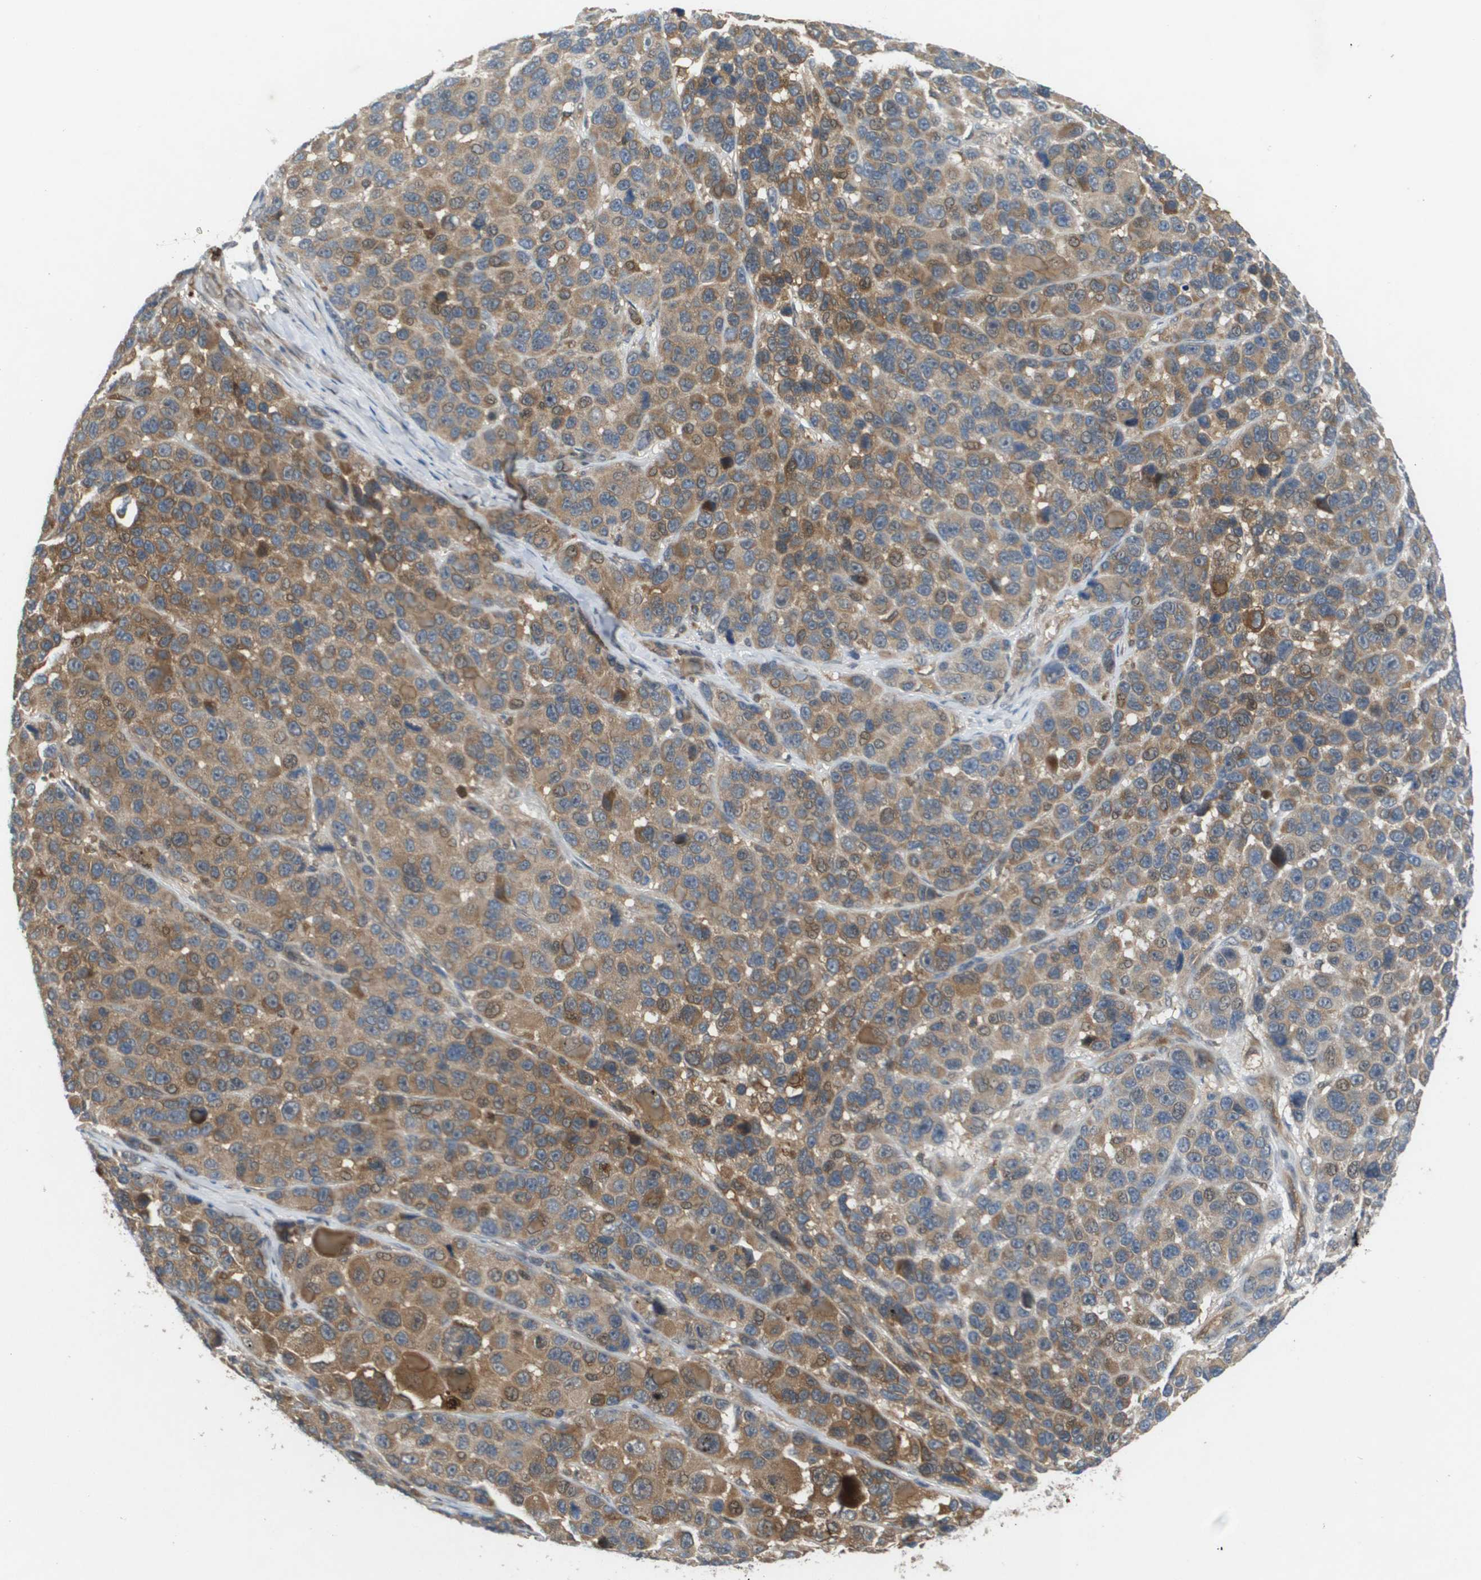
{"staining": {"intensity": "moderate", "quantity": ">75%", "location": "cytoplasmic/membranous"}, "tissue": "melanoma", "cell_type": "Tumor cells", "image_type": "cancer", "snomed": [{"axis": "morphology", "description": "Malignant melanoma, NOS"}, {"axis": "topography", "description": "Skin"}], "caption": "Malignant melanoma stained with DAB (3,3'-diaminobenzidine) IHC reveals medium levels of moderate cytoplasmic/membranous positivity in approximately >75% of tumor cells.", "gene": "PALD1", "patient": {"sex": "male", "age": 53}}